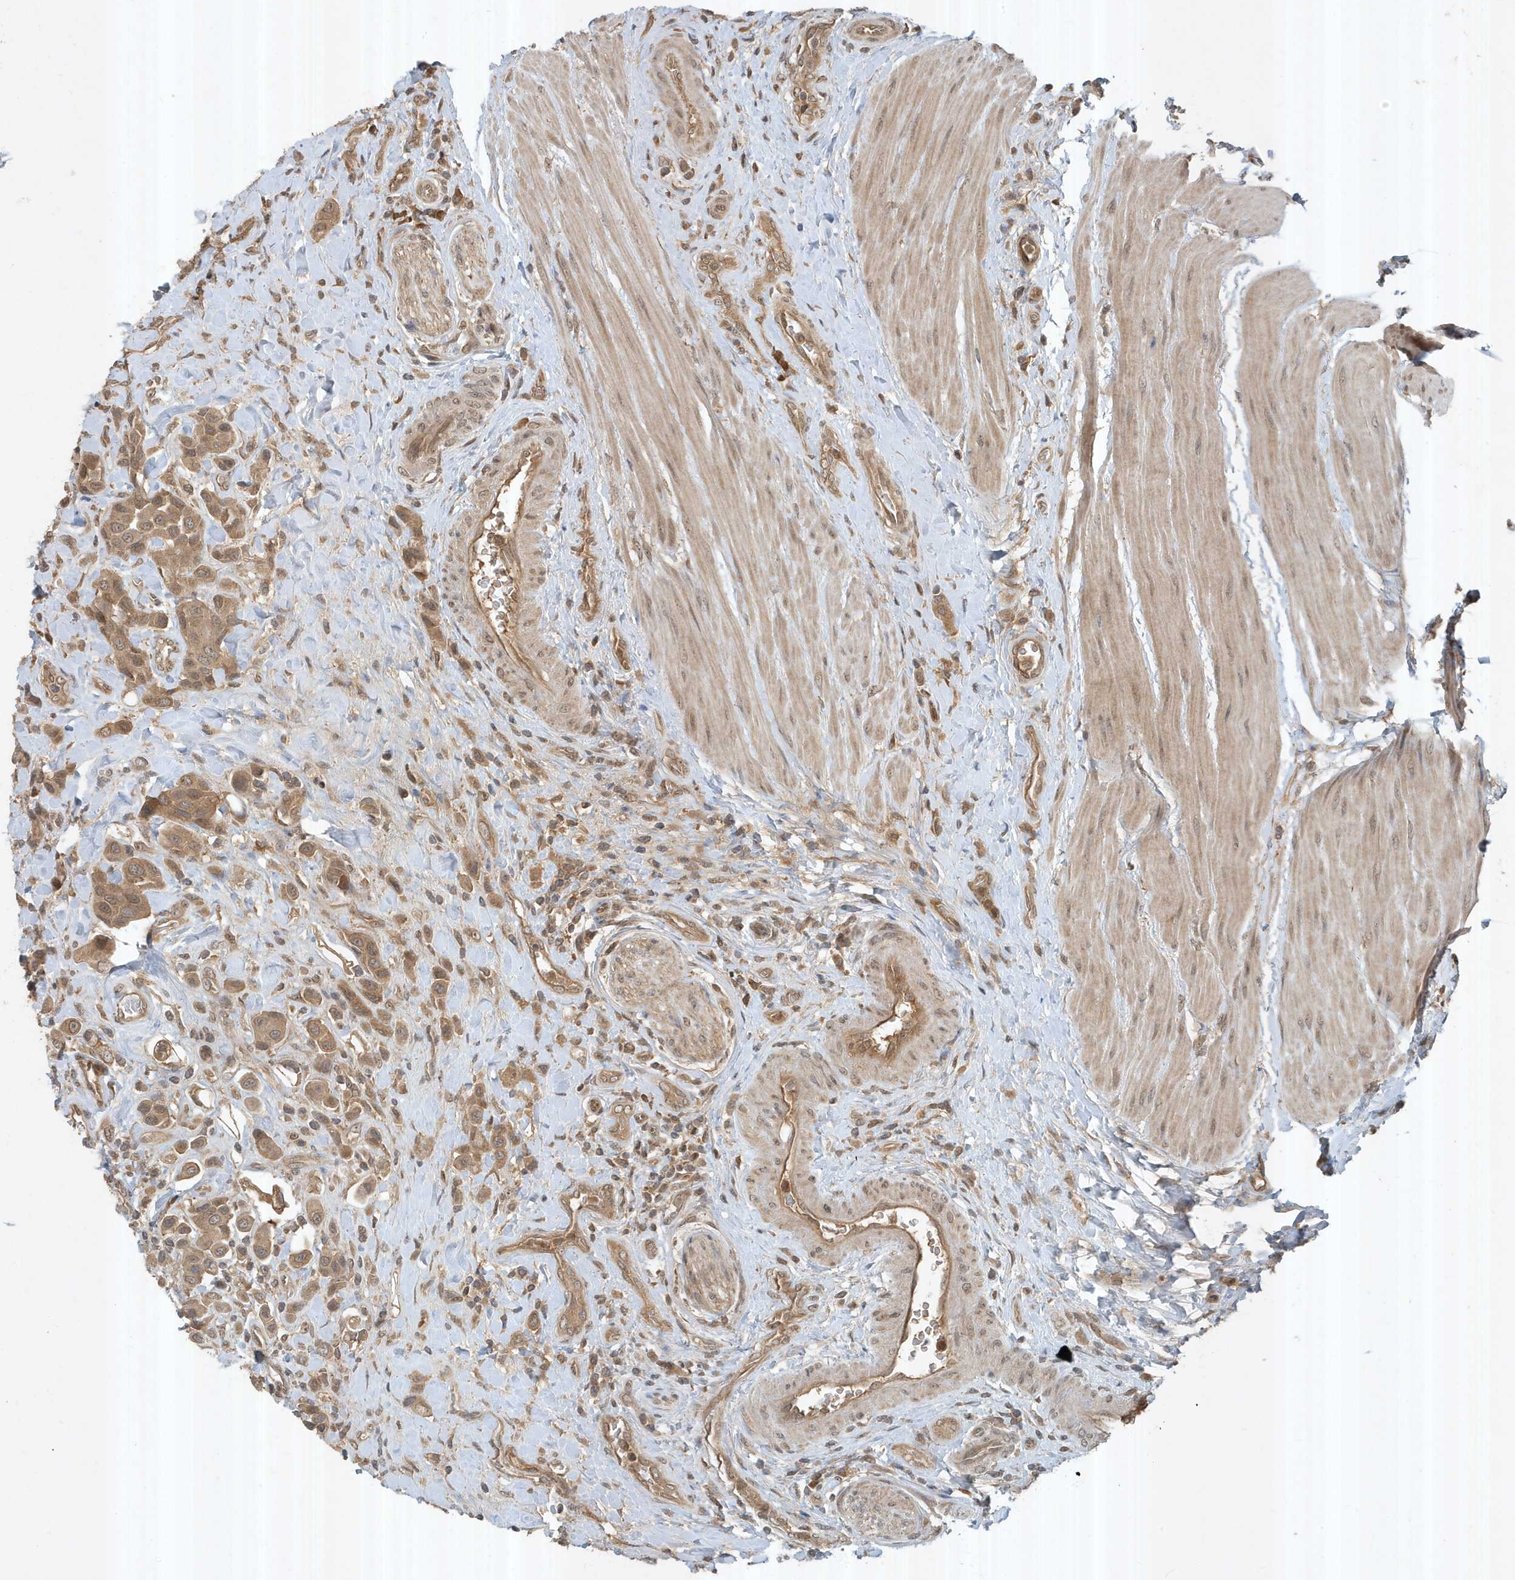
{"staining": {"intensity": "moderate", "quantity": ">75%", "location": "cytoplasmic/membranous"}, "tissue": "urothelial cancer", "cell_type": "Tumor cells", "image_type": "cancer", "snomed": [{"axis": "morphology", "description": "Urothelial carcinoma, High grade"}, {"axis": "topography", "description": "Urinary bladder"}], "caption": "The immunohistochemical stain shows moderate cytoplasmic/membranous expression in tumor cells of urothelial cancer tissue. Using DAB (brown) and hematoxylin (blue) stains, captured at high magnification using brightfield microscopy.", "gene": "ABCB9", "patient": {"sex": "male", "age": 50}}